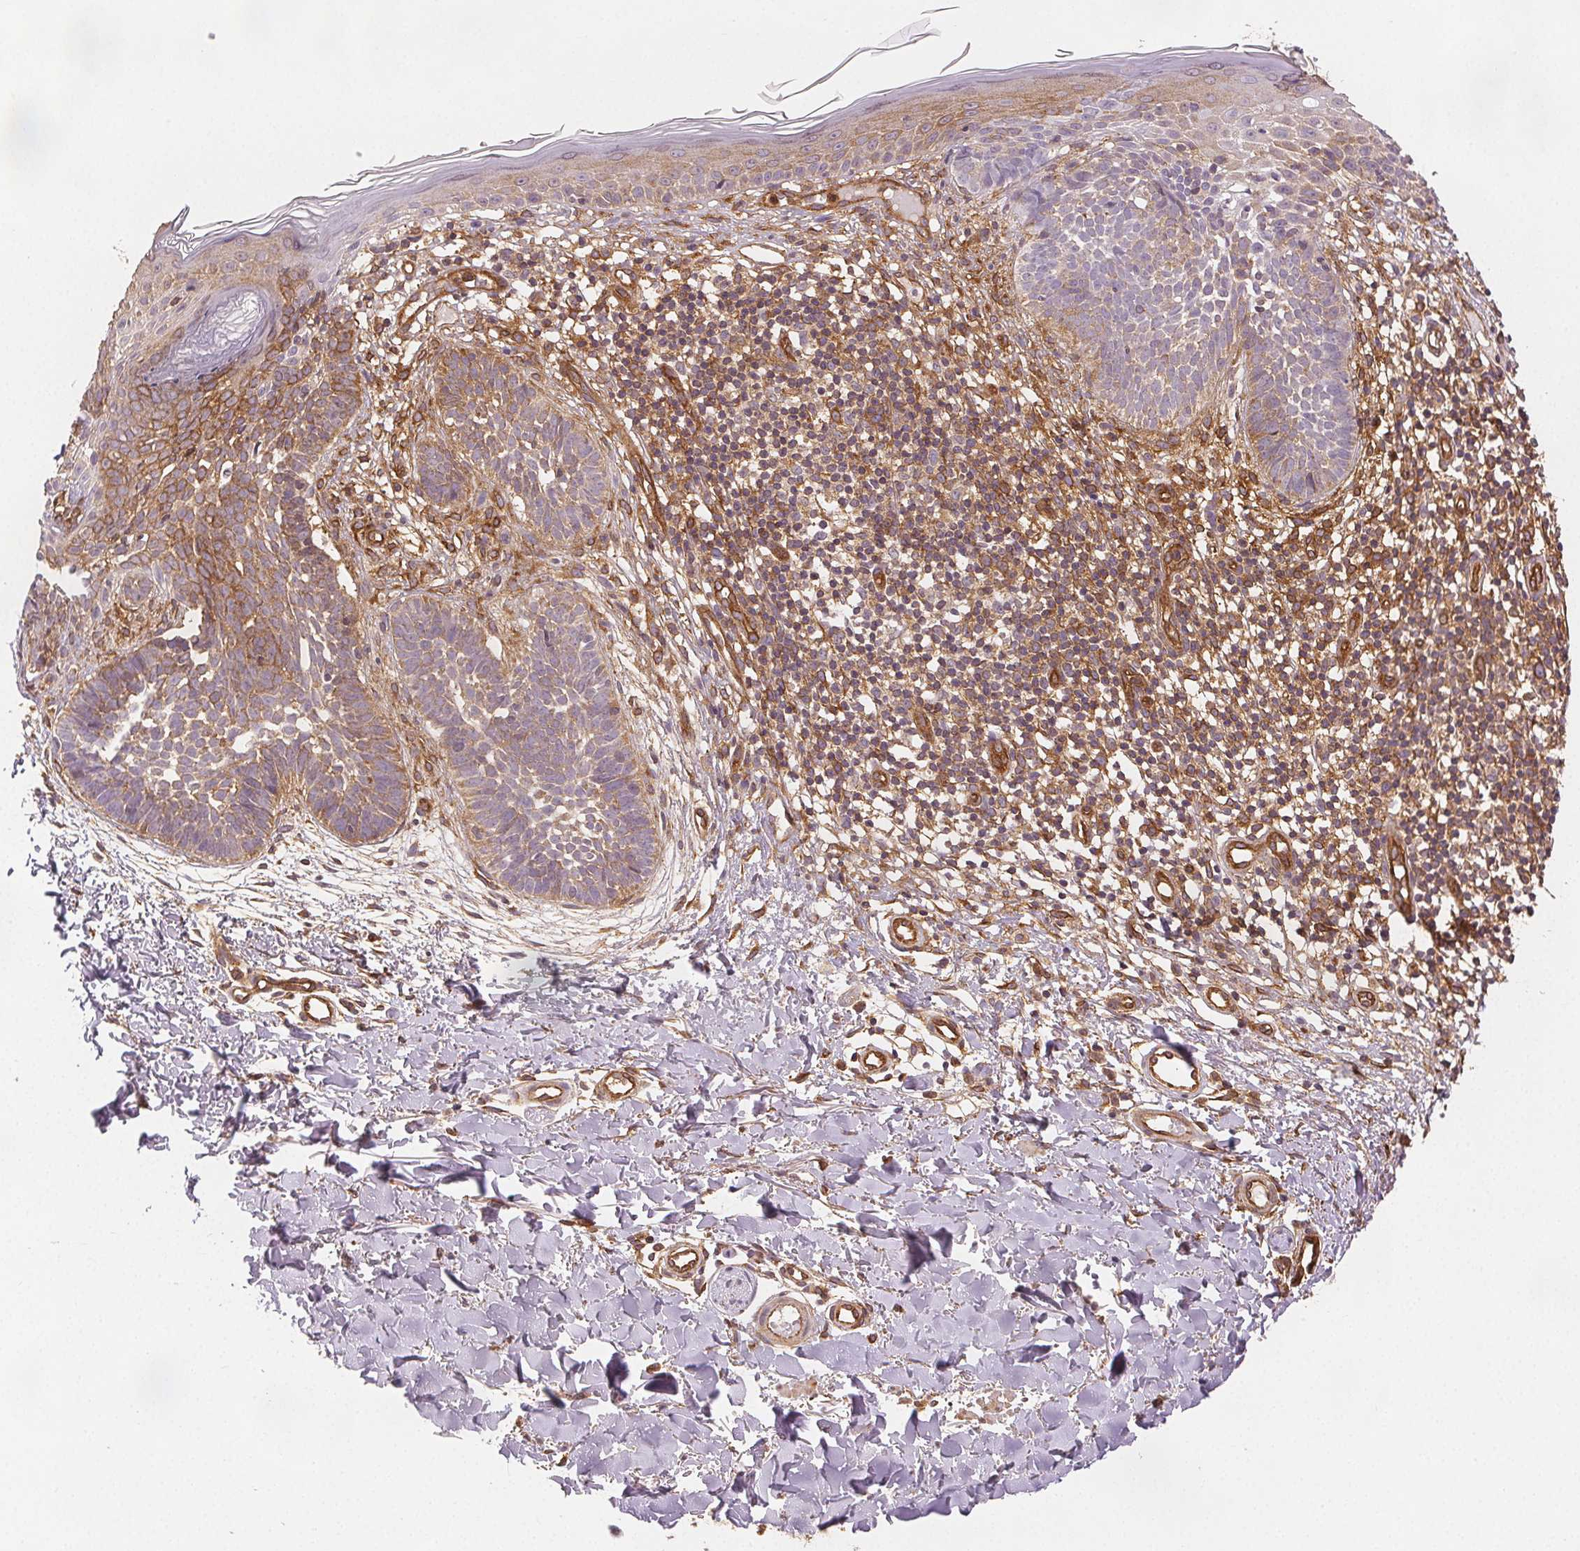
{"staining": {"intensity": "weak", "quantity": "25%-75%", "location": "cytoplasmic/membranous"}, "tissue": "skin cancer", "cell_type": "Tumor cells", "image_type": "cancer", "snomed": [{"axis": "morphology", "description": "Basal cell carcinoma"}, {"axis": "topography", "description": "Skin"}], "caption": "A brown stain shows weak cytoplasmic/membranous staining of a protein in human skin basal cell carcinoma tumor cells.", "gene": "DIAPH2", "patient": {"sex": "female", "age": 51}}